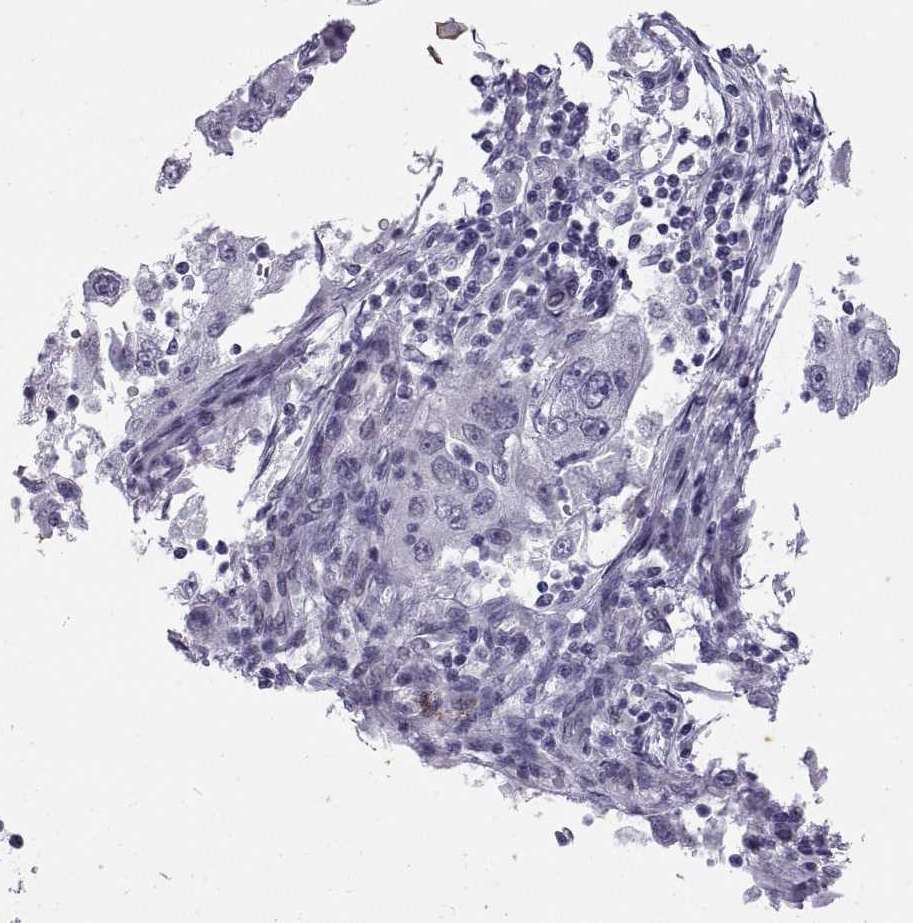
{"staining": {"intensity": "negative", "quantity": "none", "location": "none"}, "tissue": "cervical cancer", "cell_type": "Tumor cells", "image_type": "cancer", "snomed": [{"axis": "morphology", "description": "Squamous cell carcinoma, NOS"}, {"axis": "topography", "description": "Cervix"}], "caption": "This is an immunohistochemistry photomicrograph of cervical cancer (squamous cell carcinoma). There is no positivity in tumor cells.", "gene": "KRT77", "patient": {"sex": "female", "age": 36}}